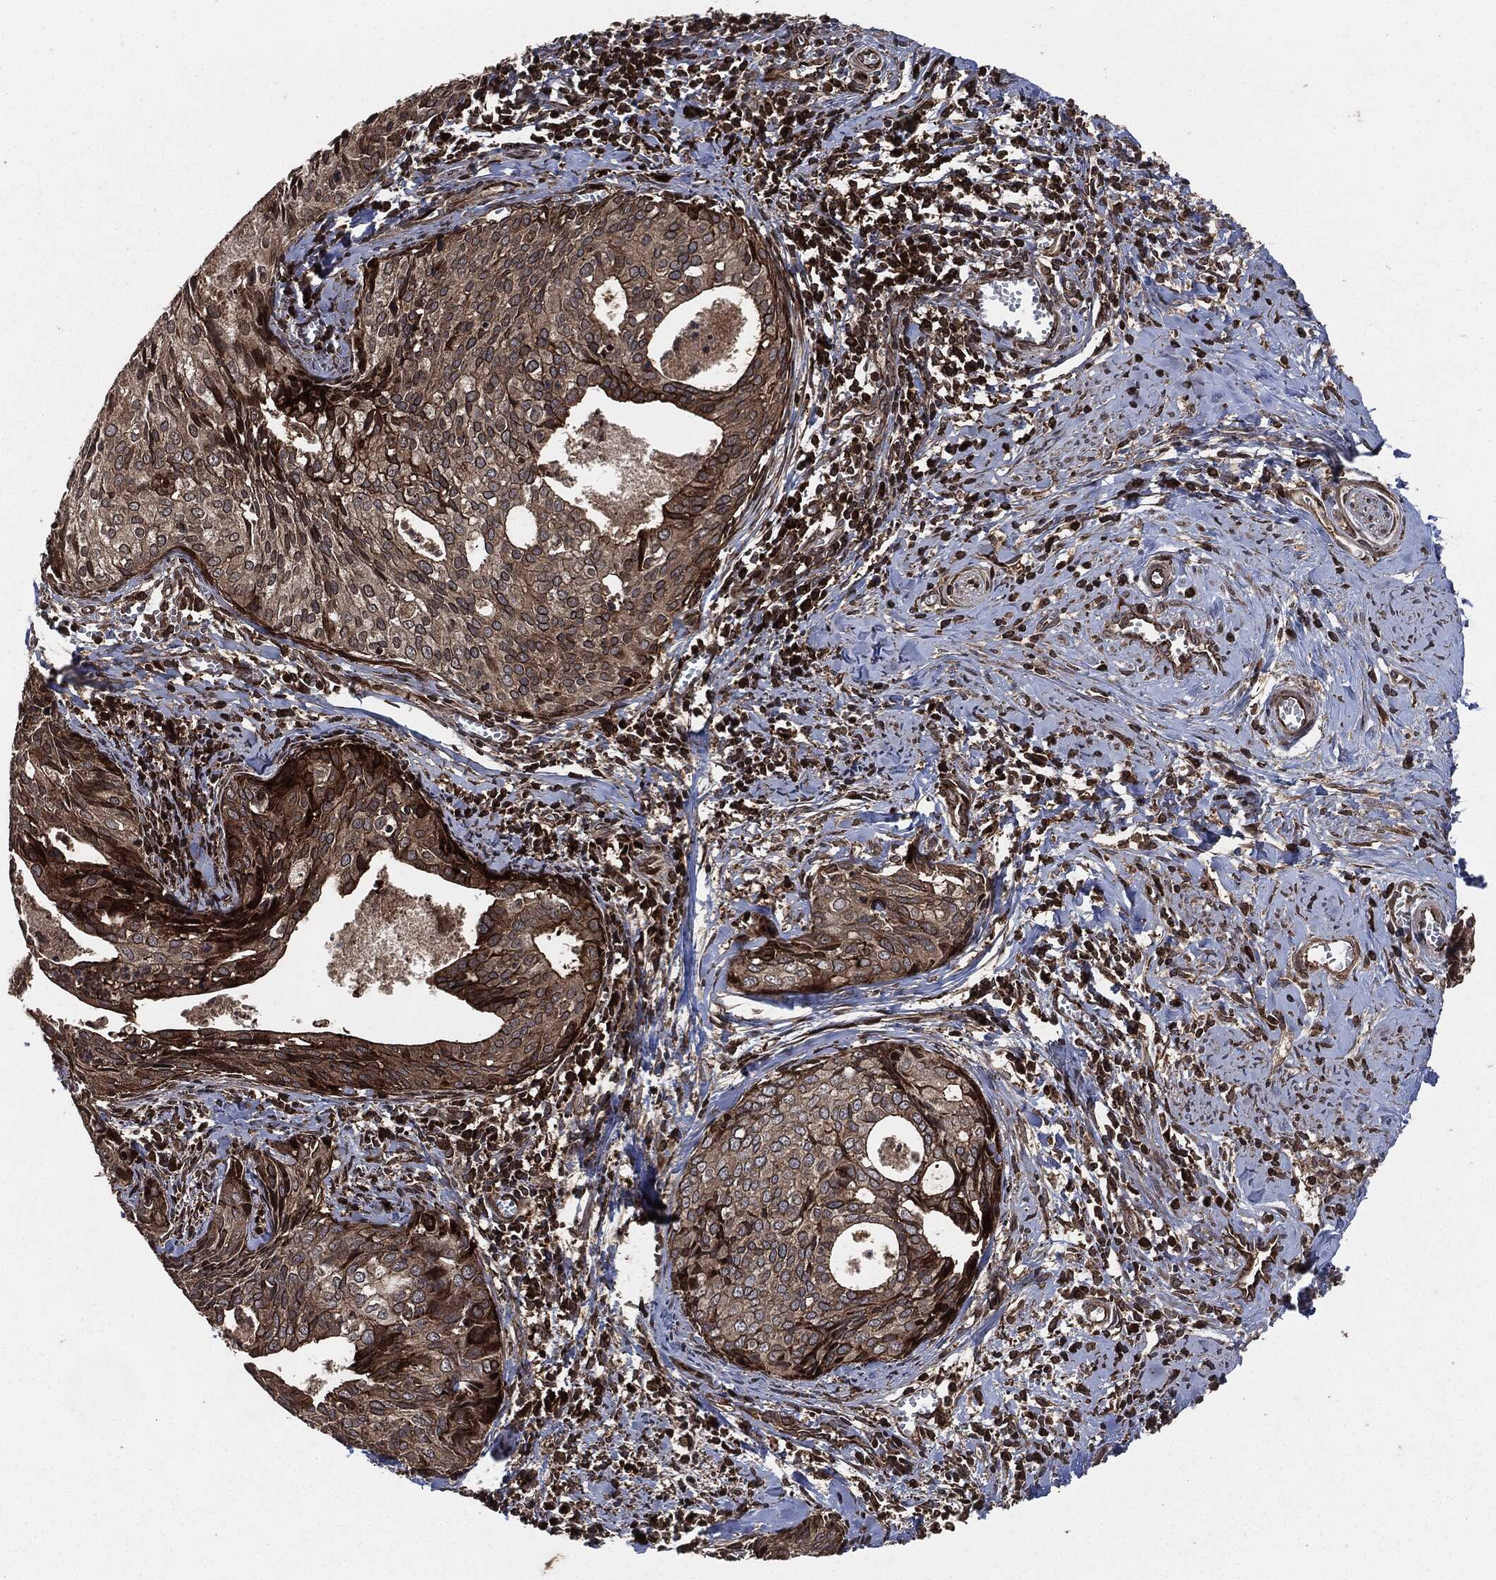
{"staining": {"intensity": "moderate", "quantity": "25%-75%", "location": "cytoplasmic/membranous"}, "tissue": "cervical cancer", "cell_type": "Tumor cells", "image_type": "cancer", "snomed": [{"axis": "morphology", "description": "Squamous cell carcinoma, NOS"}, {"axis": "topography", "description": "Cervix"}], "caption": "Protein staining of cervical cancer (squamous cell carcinoma) tissue demonstrates moderate cytoplasmic/membranous positivity in approximately 25%-75% of tumor cells. (DAB = brown stain, brightfield microscopy at high magnification).", "gene": "IFIT1", "patient": {"sex": "female", "age": 29}}